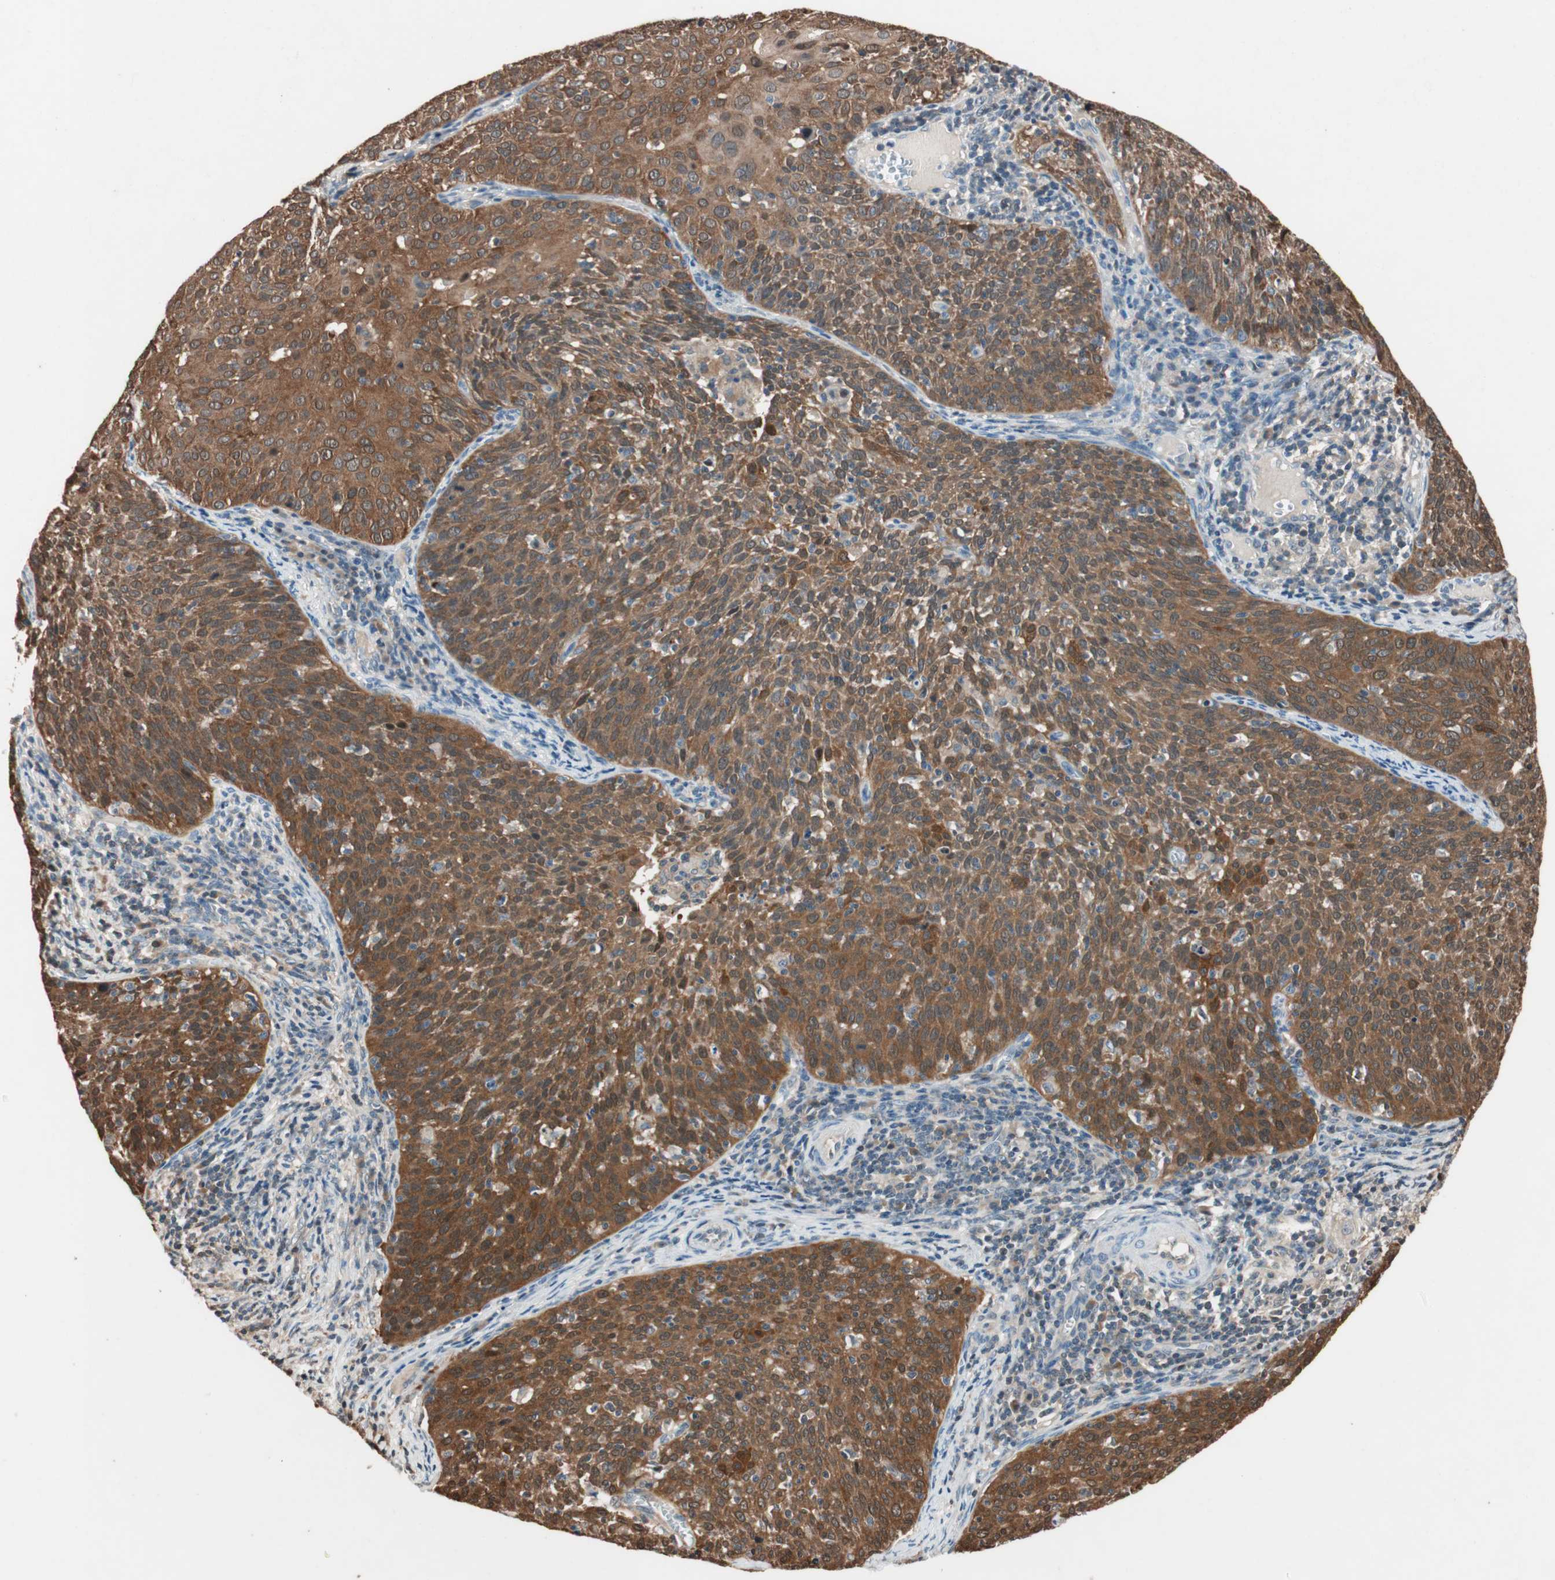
{"staining": {"intensity": "moderate", "quantity": ">75%", "location": "cytoplasmic/membranous"}, "tissue": "cervical cancer", "cell_type": "Tumor cells", "image_type": "cancer", "snomed": [{"axis": "morphology", "description": "Squamous cell carcinoma, NOS"}, {"axis": "topography", "description": "Cervix"}], "caption": "Immunohistochemistry (IHC) of cervical cancer (squamous cell carcinoma) demonstrates medium levels of moderate cytoplasmic/membranous staining in approximately >75% of tumor cells.", "gene": "SERPINB5", "patient": {"sex": "female", "age": 38}}